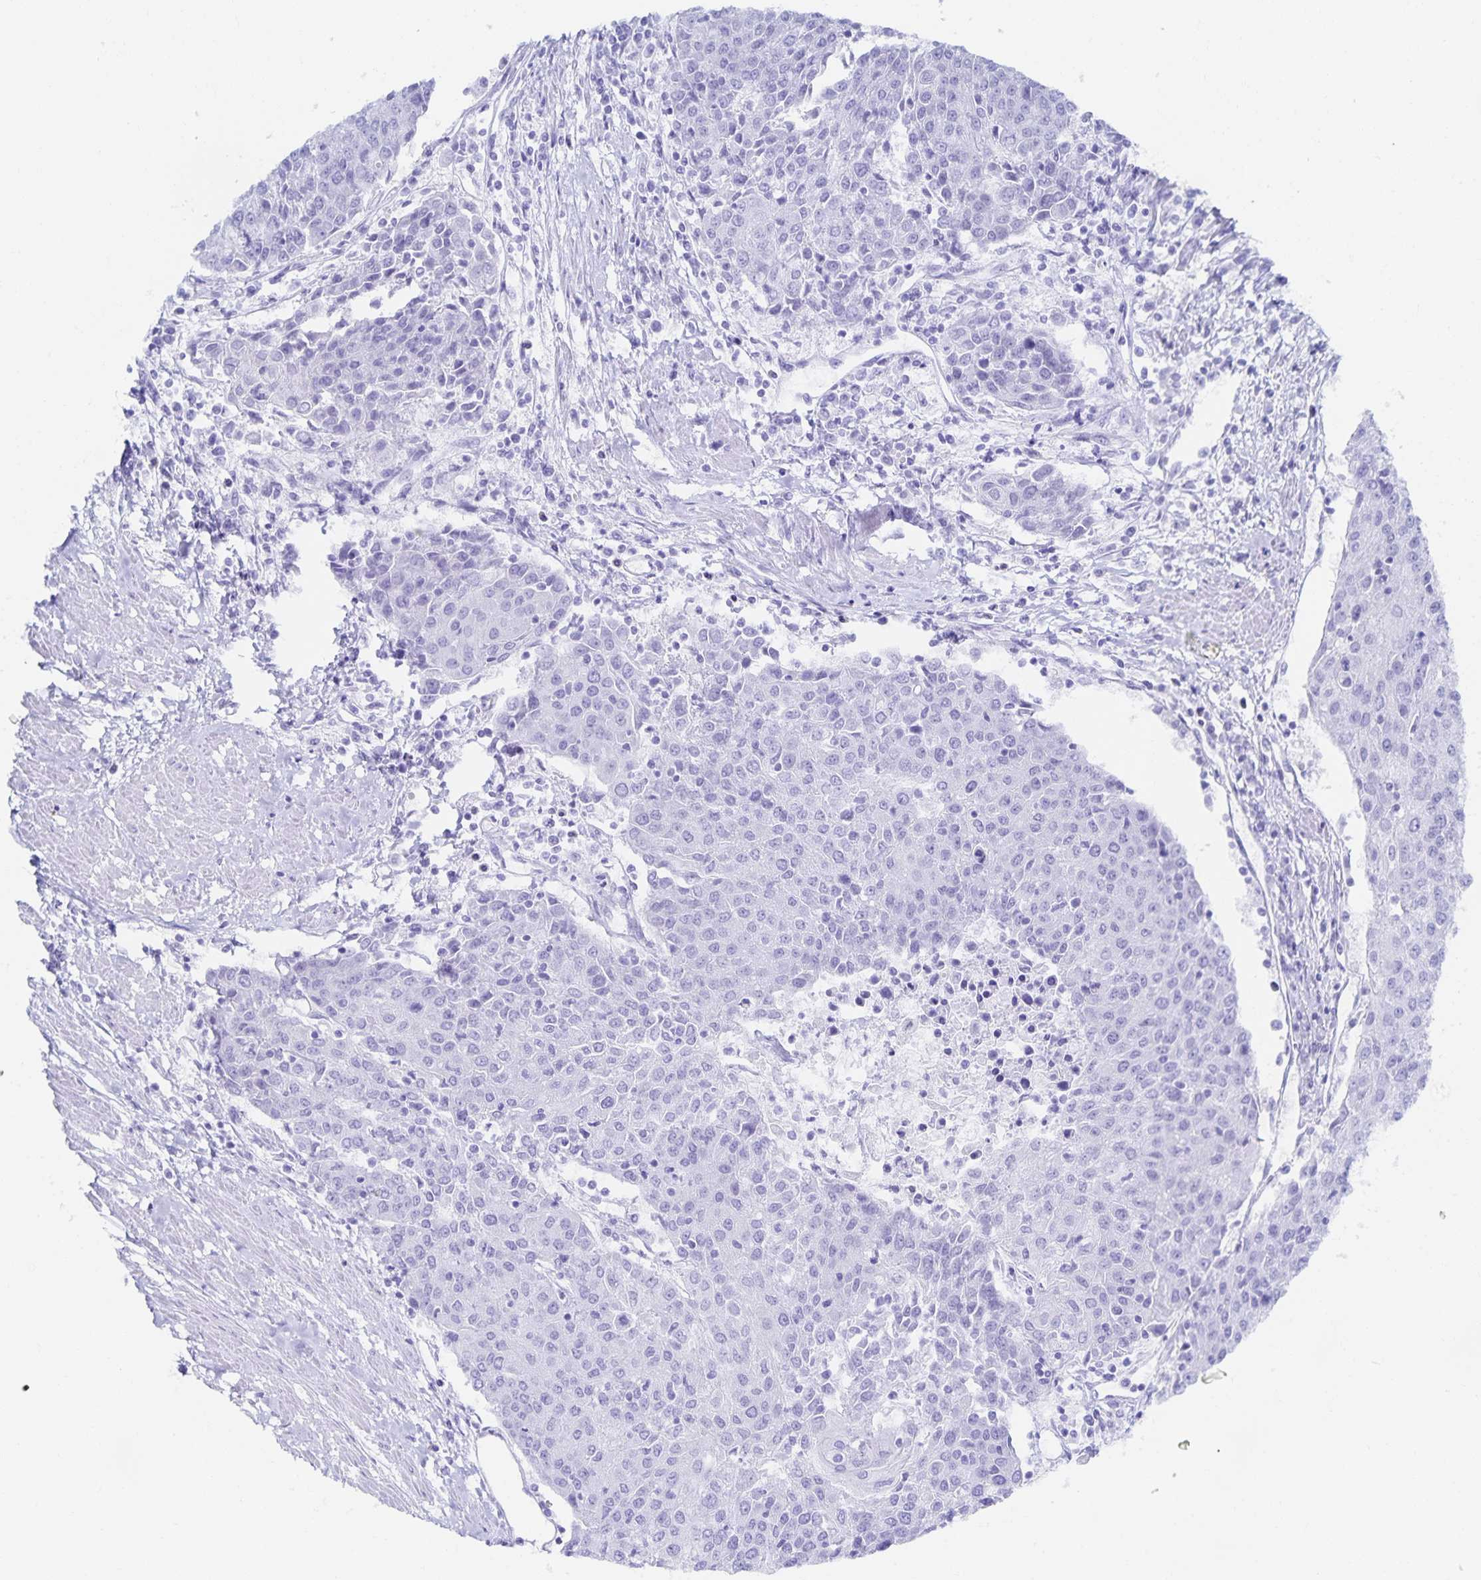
{"staining": {"intensity": "negative", "quantity": "none", "location": "none"}, "tissue": "urothelial cancer", "cell_type": "Tumor cells", "image_type": "cancer", "snomed": [{"axis": "morphology", "description": "Urothelial carcinoma, High grade"}, {"axis": "topography", "description": "Urinary bladder"}], "caption": "DAB immunohistochemical staining of human urothelial carcinoma (high-grade) demonstrates no significant positivity in tumor cells. (DAB IHC with hematoxylin counter stain).", "gene": "SNTN", "patient": {"sex": "female", "age": 85}}